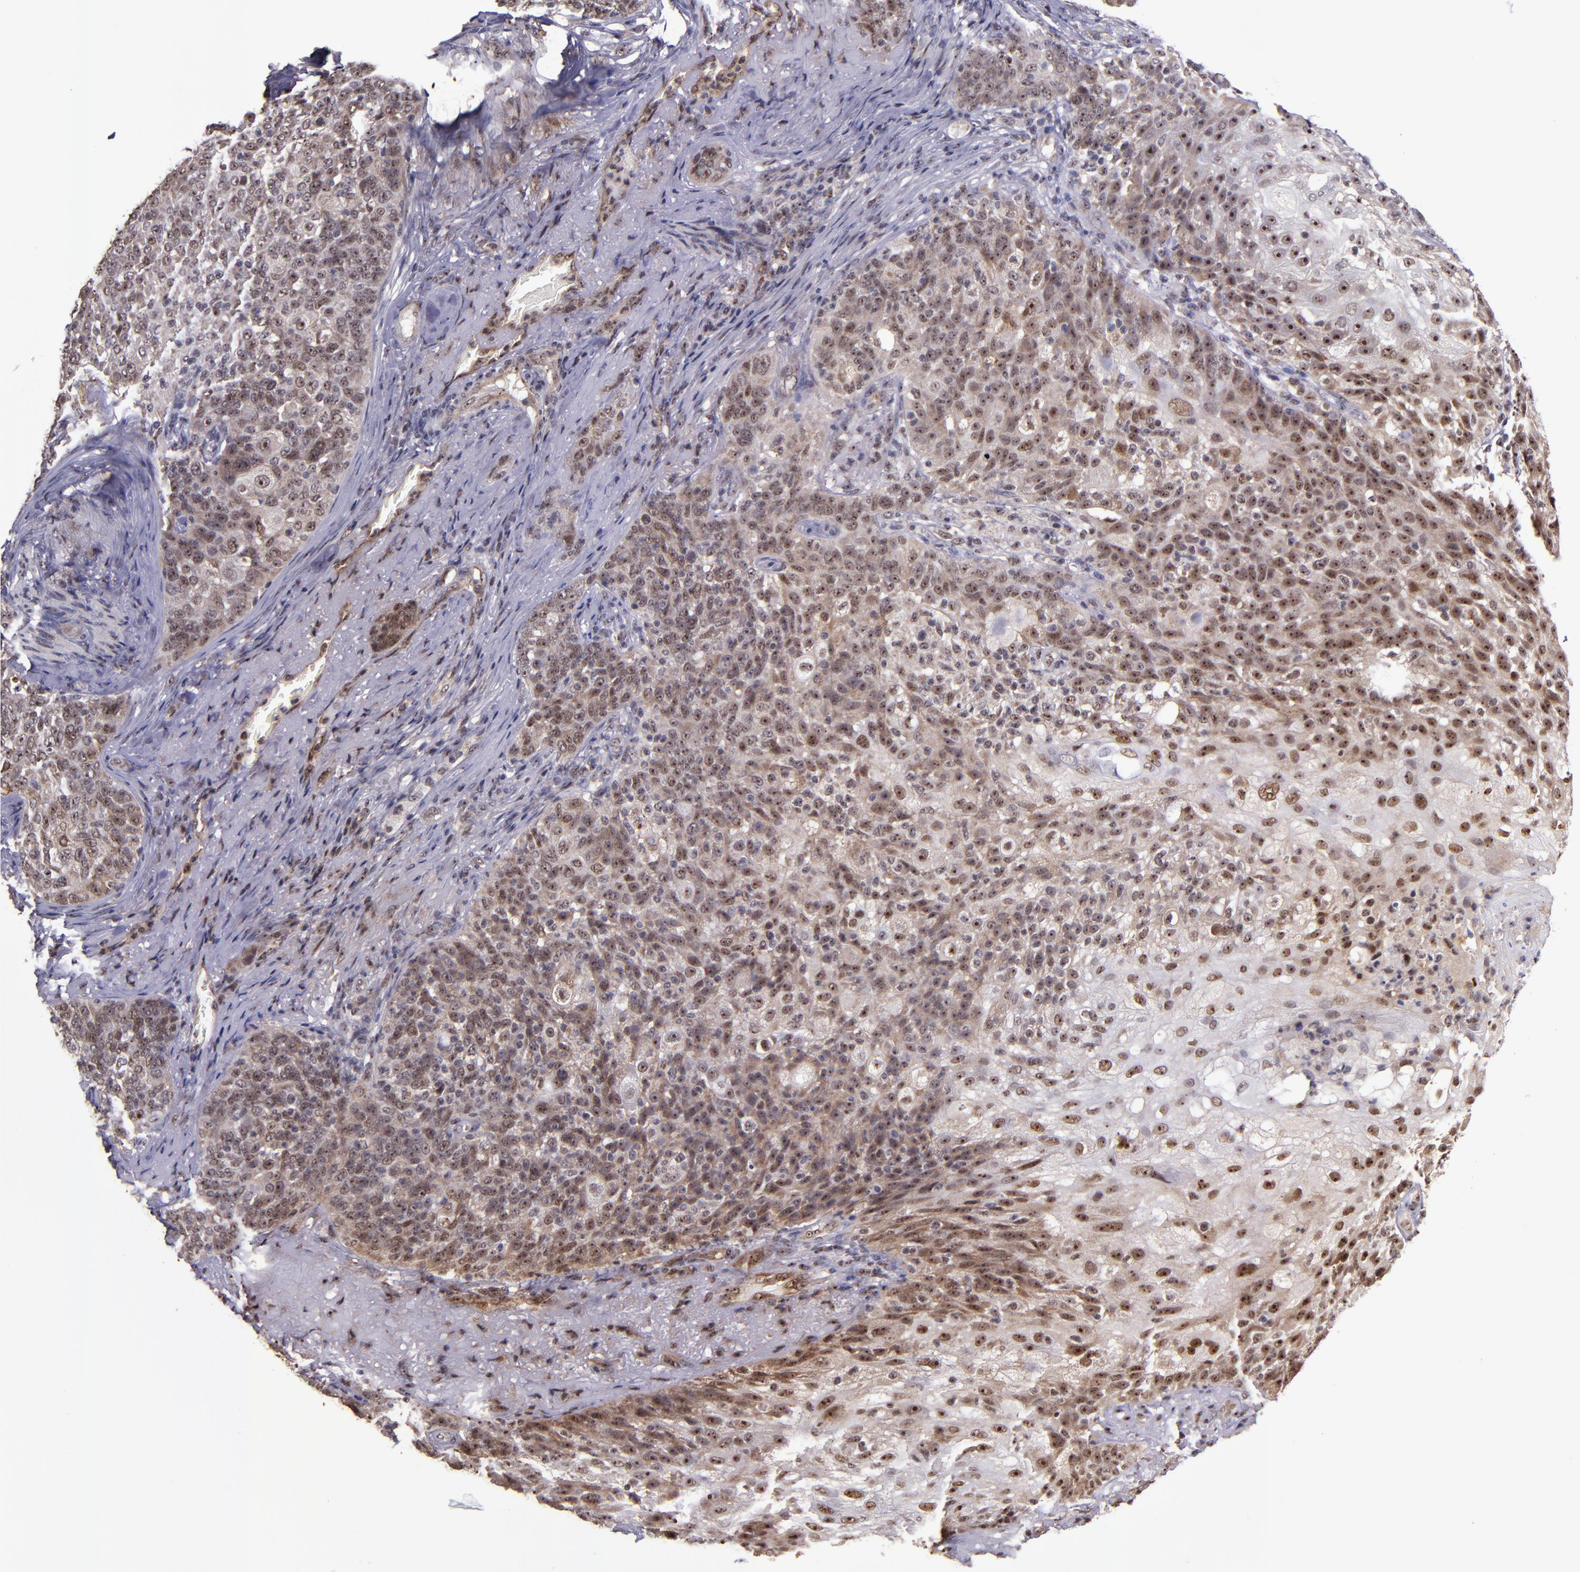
{"staining": {"intensity": "moderate", "quantity": "25%-75%", "location": "cytoplasmic/membranous,nuclear"}, "tissue": "skin cancer", "cell_type": "Tumor cells", "image_type": "cancer", "snomed": [{"axis": "morphology", "description": "Normal tissue, NOS"}, {"axis": "morphology", "description": "Squamous cell carcinoma, NOS"}, {"axis": "topography", "description": "Skin"}], "caption": "Immunohistochemical staining of human squamous cell carcinoma (skin) exhibits medium levels of moderate cytoplasmic/membranous and nuclear expression in about 25%-75% of tumor cells.", "gene": "CECR2", "patient": {"sex": "female", "age": 83}}